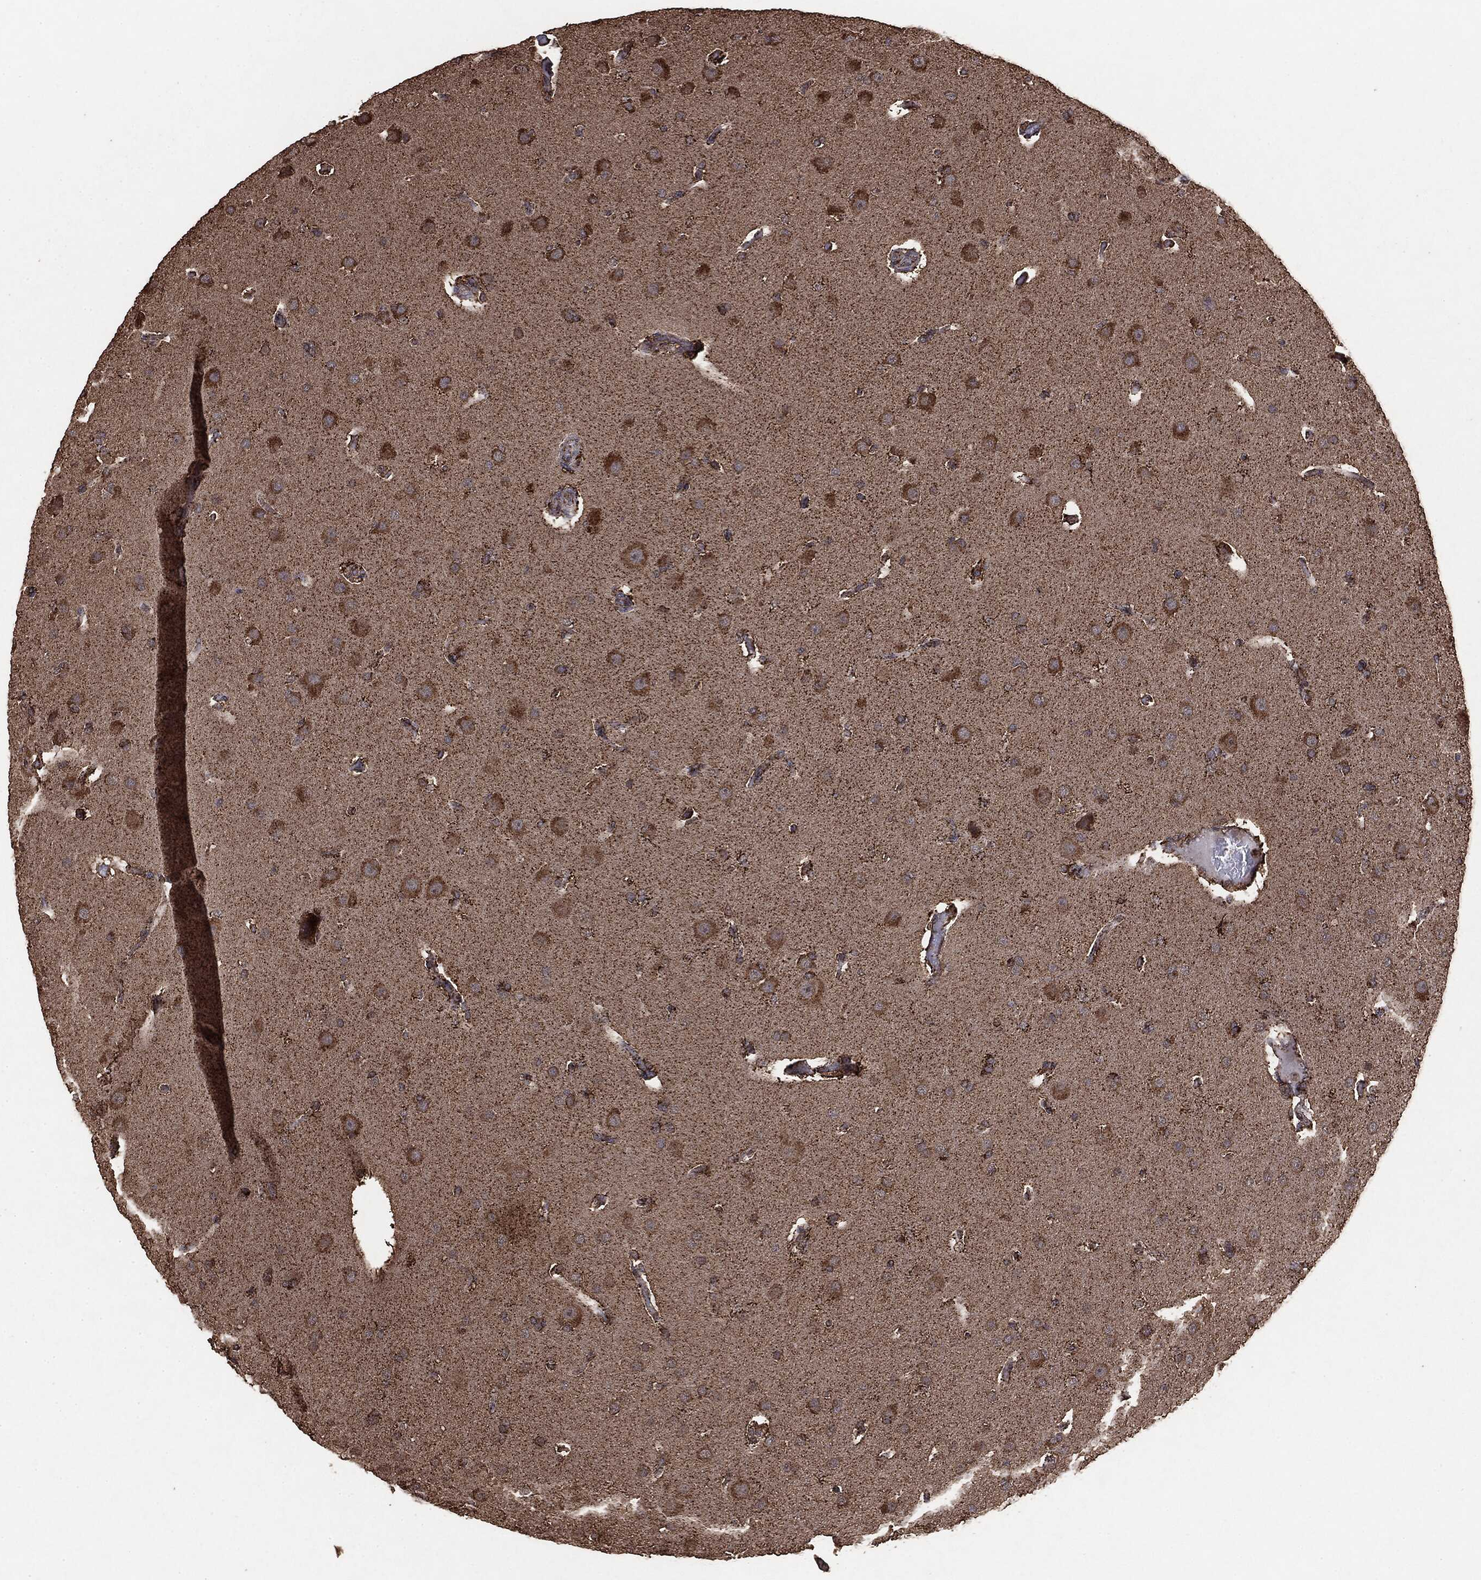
{"staining": {"intensity": "moderate", "quantity": ">75%", "location": "cytoplasmic/membranous"}, "tissue": "glioma", "cell_type": "Tumor cells", "image_type": "cancer", "snomed": [{"axis": "morphology", "description": "Glioma, malignant, Low grade"}, {"axis": "topography", "description": "Brain"}], "caption": "Protein expression analysis of malignant low-grade glioma shows moderate cytoplasmic/membranous expression in approximately >75% of tumor cells. (DAB (3,3'-diaminobenzidine) IHC with brightfield microscopy, high magnification).", "gene": "MTOR", "patient": {"sex": "male", "age": 41}}